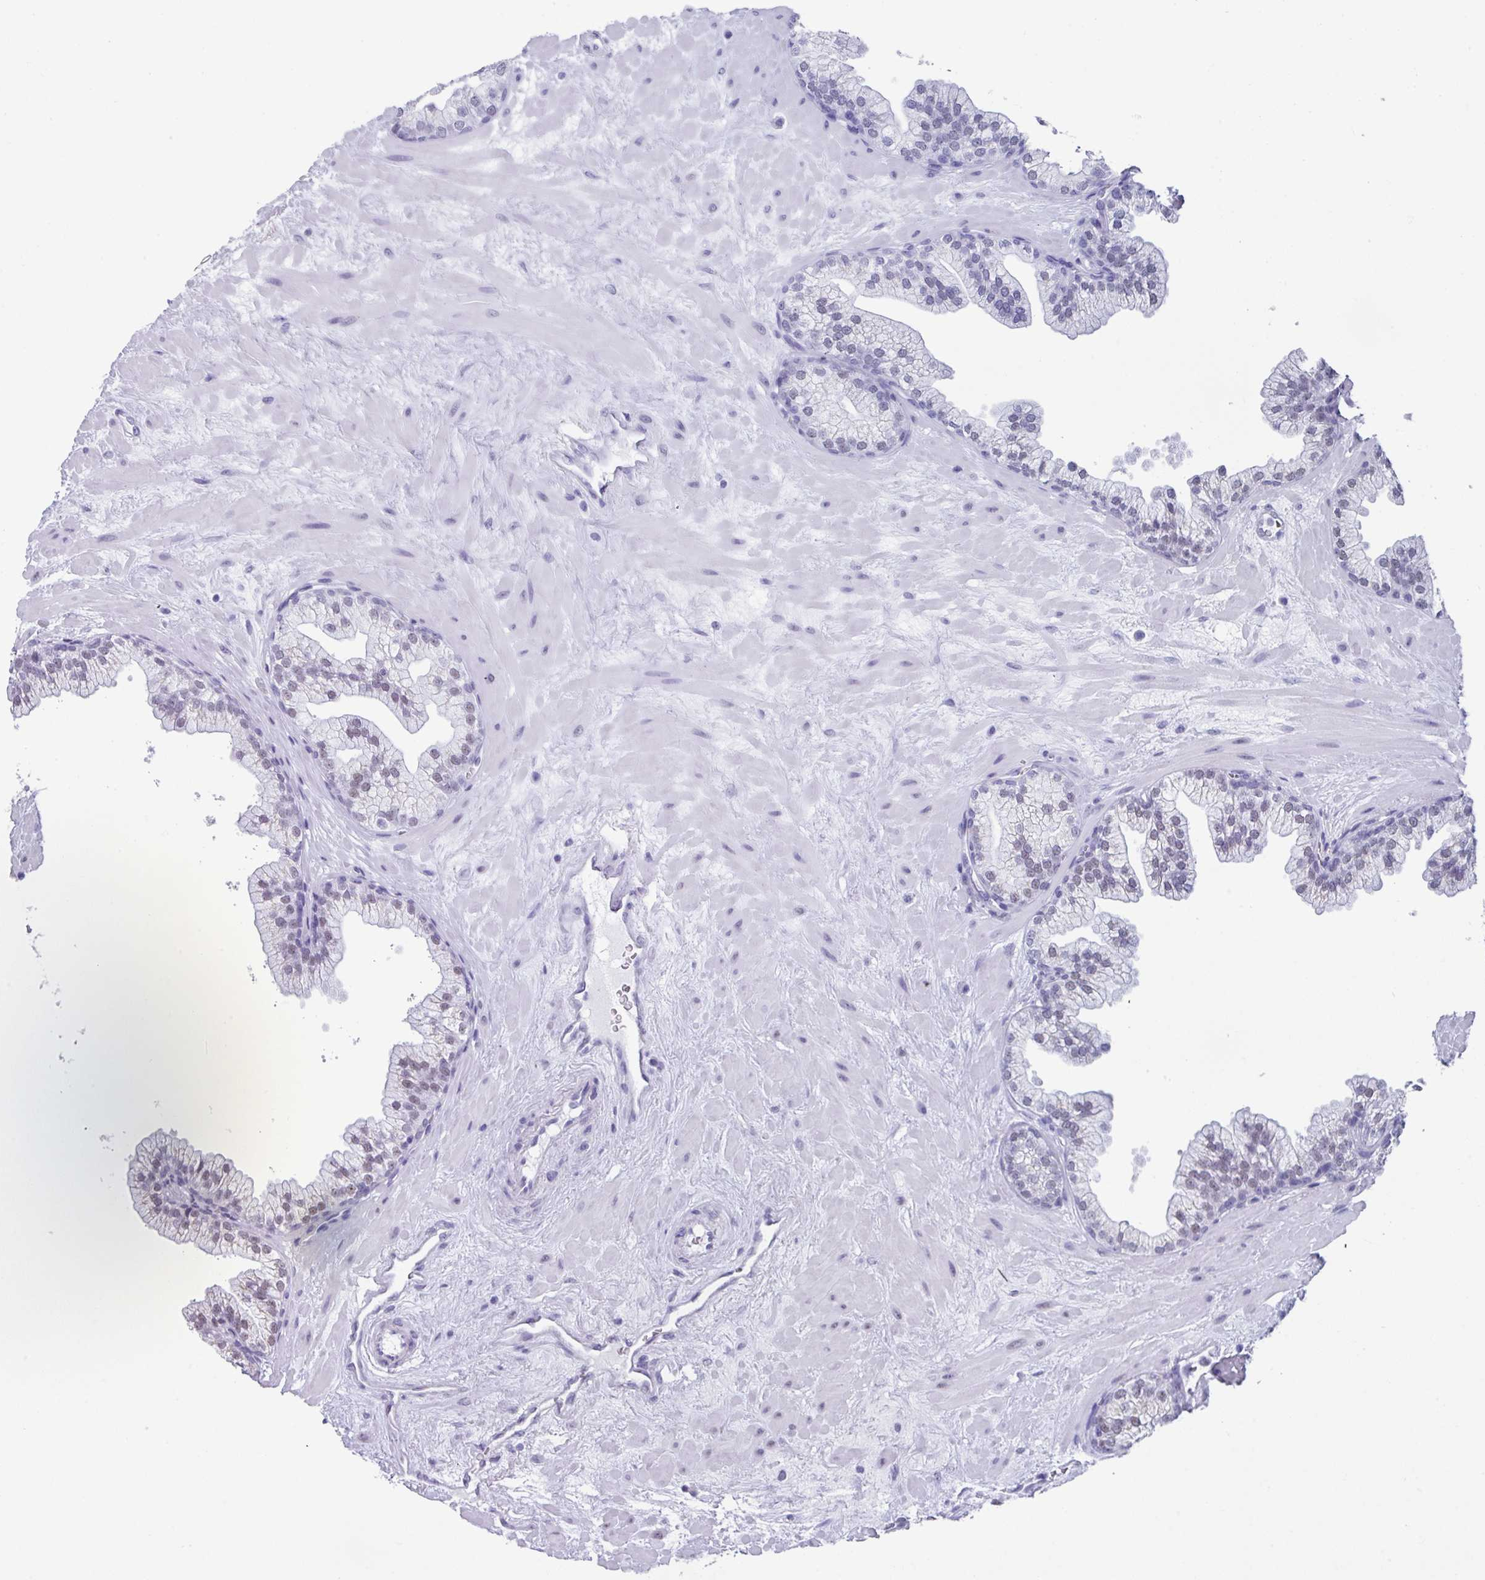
{"staining": {"intensity": "moderate", "quantity": "25%-75%", "location": "cytoplasmic/membranous,nuclear"}, "tissue": "prostate", "cell_type": "Glandular cells", "image_type": "normal", "snomed": [{"axis": "morphology", "description": "Normal tissue, NOS"}, {"axis": "topography", "description": "Prostate"}, {"axis": "topography", "description": "Peripheral nerve tissue"}], "caption": "Benign prostate was stained to show a protein in brown. There is medium levels of moderate cytoplasmic/membranous,nuclear positivity in approximately 25%-75% of glandular cells. The staining was performed using DAB, with brown indicating positive protein expression. Nuclei are stained blue with hematoxylin.", "gene": "PUF60", "patient": {"sex": "male", "age": 61}}